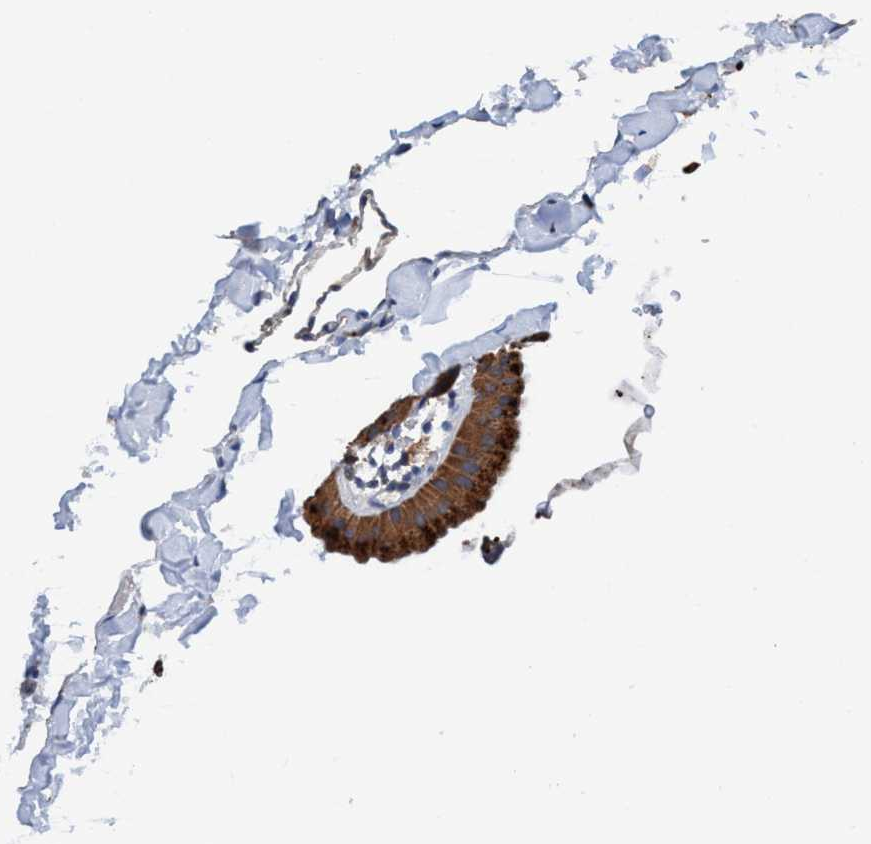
{"staining": {"intensity": "moderate", "quantity": ">75%", "location": "cytoplasmic/membranous"}, "tissue": "gallbladder", "cell_type": "Glandular cells", "image_type": "normal", "snomed": [{"axis": "morphology", "description": "Normal tissue, NOS"}, {"axis": "topography", "description": "Gallbladder"}], "caption": "This image shows immunohistochemistry (IHC) staining of unremarkable gallbladder, with medium moderate cytoplasmic/membranous staining in approximately >75% of glandular cells.", "gene": "ENDOG", "patient": {"sex": "female", "age": 64}}